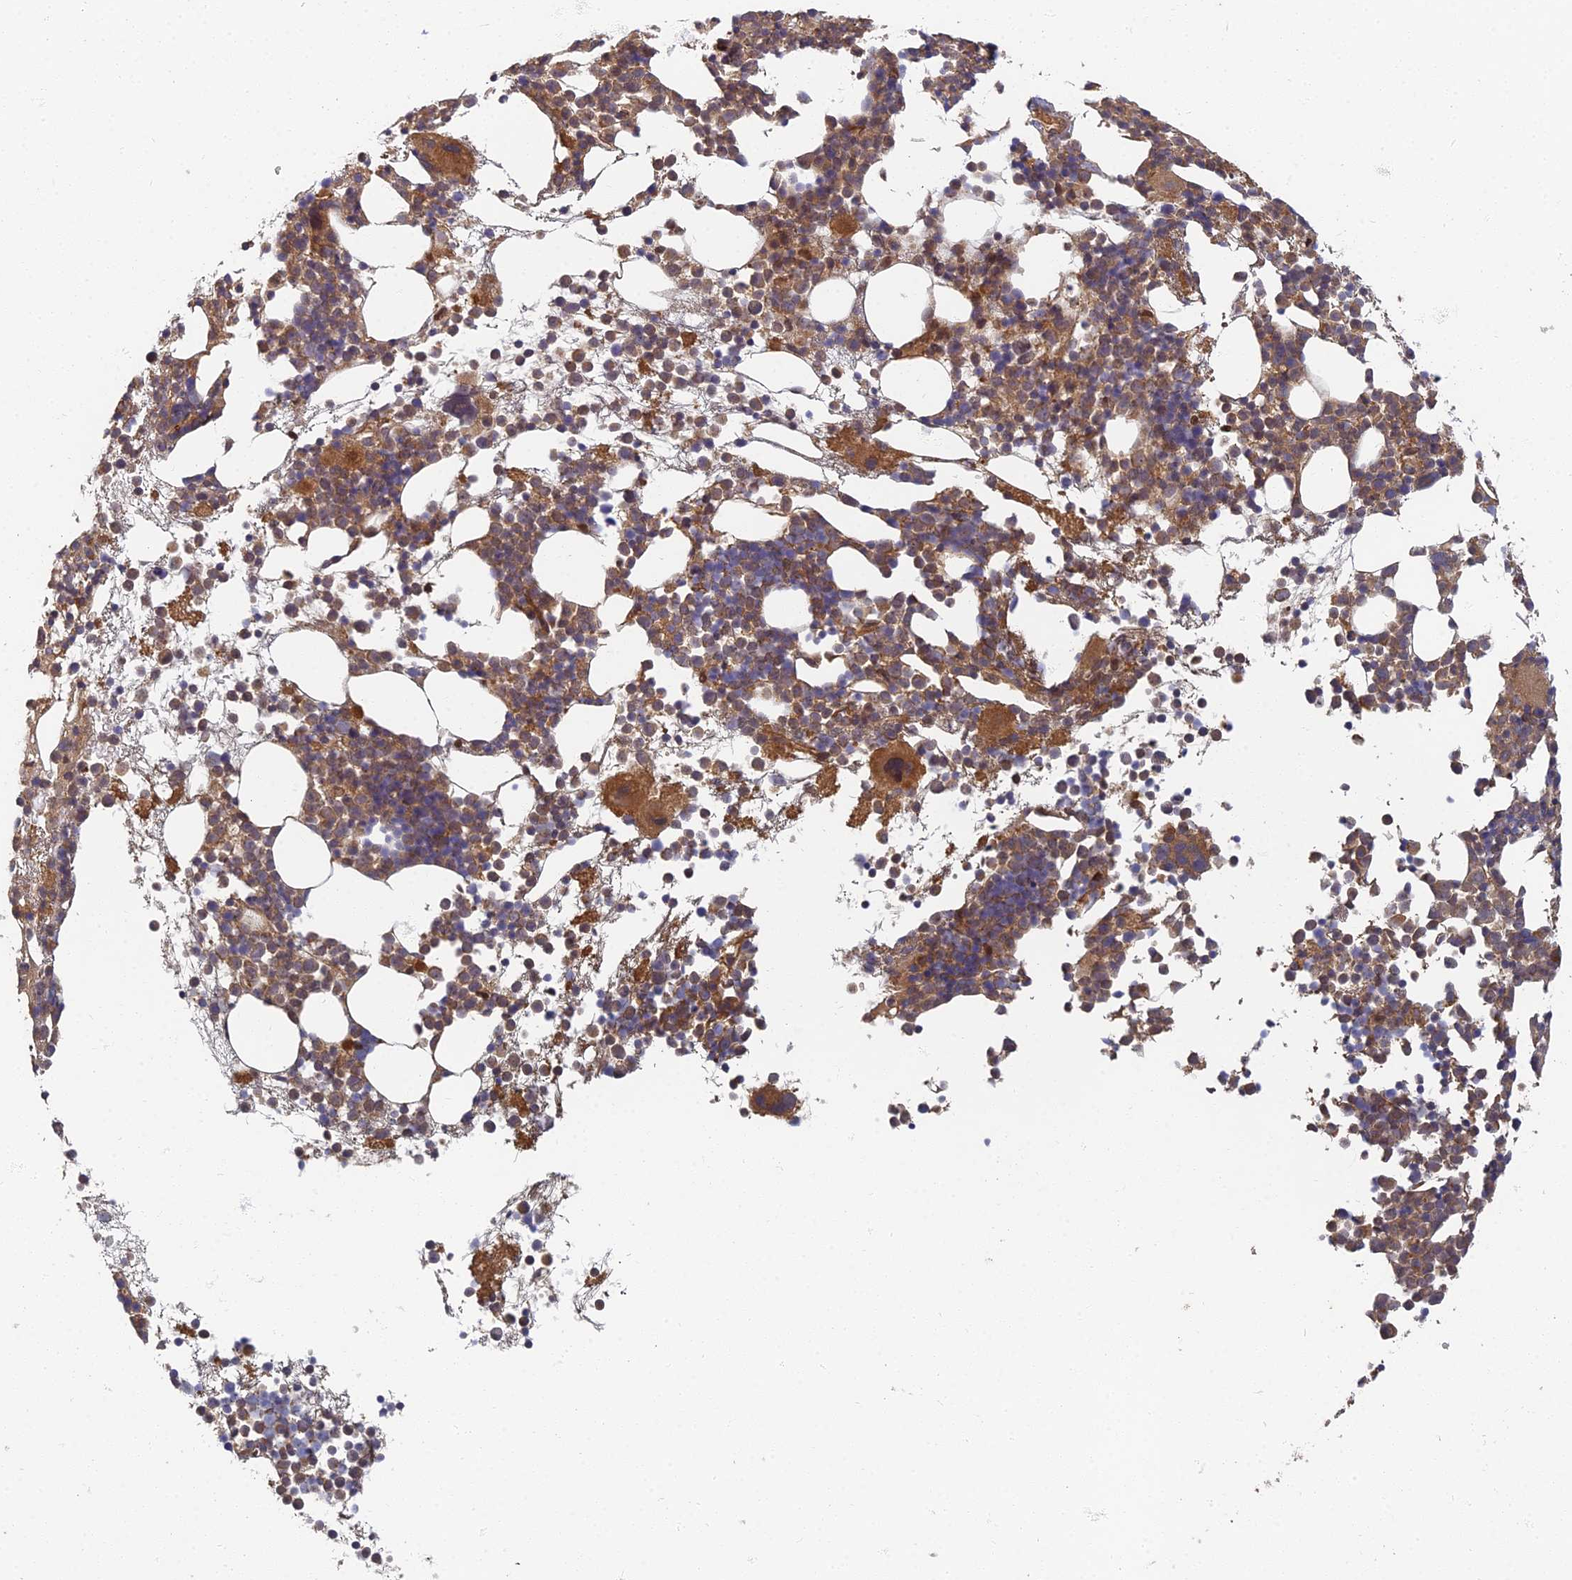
{"staining": {"intensity": "moderate", "quantity": ">75%", "location": "cytoplasmic/membranous"}, "tissue": "bone marrow", "cell_type": "Hematopoietic cells", "image_type": "normal", "snomed": [{"axis": "morphology", "description": "Normal tissue, NOS"}, {"axis": "topography", "description": "Bone marrow"}], "caption": "High-power microscopy captured an immunohistochemistry photomicrograph of unremarkable bone marrow, revealing moderate cytoplasmic/membranous expression in approximately >75% of hematopoietic cells.", "gene": "INO80D", "patient": {"sex": "female", "age": 57}}